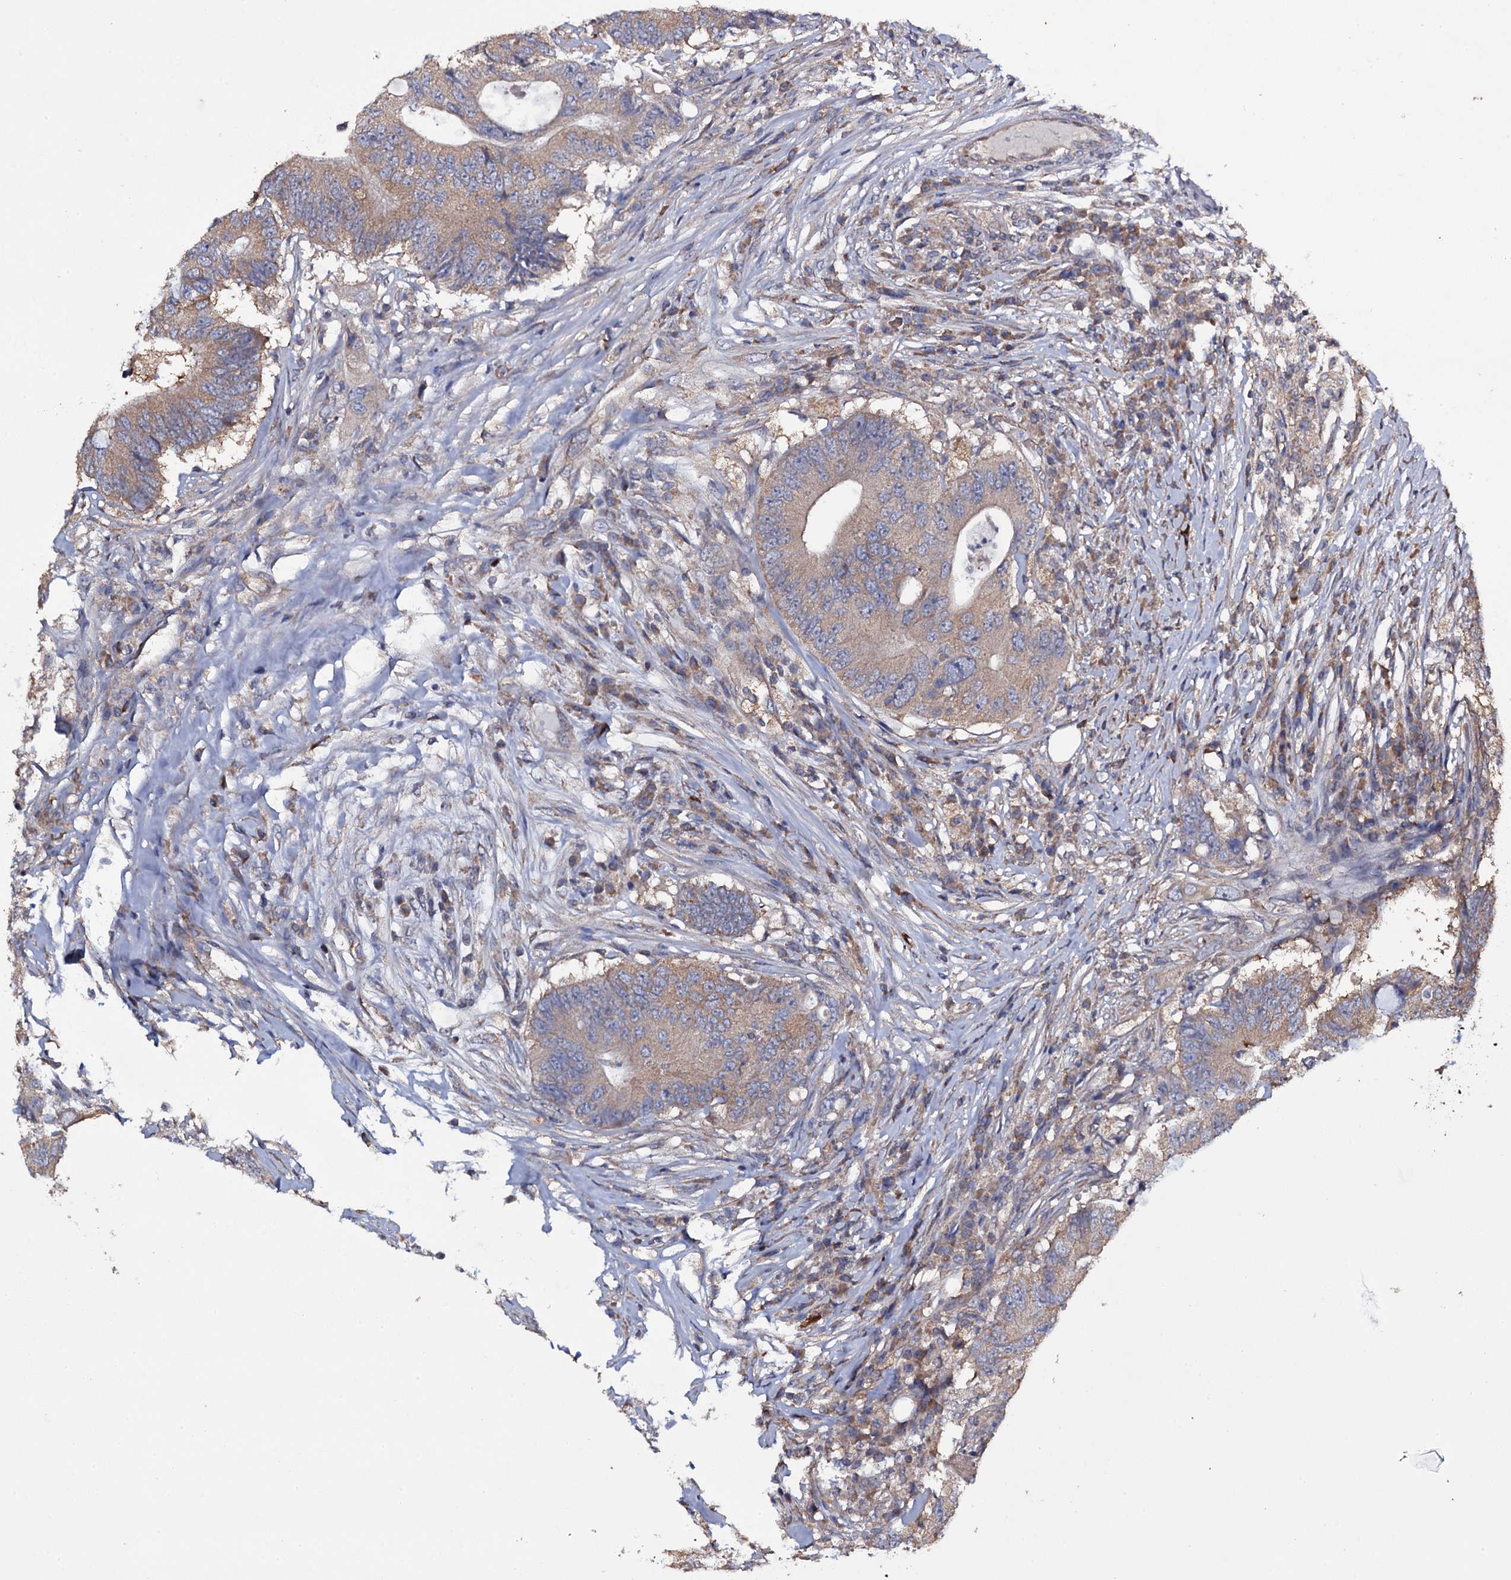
{"staining": {"intensity": "moderate", "quantity": ">75%", "location": "cytoplasmic/membranous"}, "tissue": "colorectal cancer", "cell_type": "Tumor cells", "image_type": "cancer", "snomed": [{"axis": "morphology", "description": "Adenocarcinoma, NOS"}, {"axis": "topography", "description": "Colon"}], "caption": "A brown stain shows moderate cytoplasmic/membranous staining of a protein in human colorectal cancer tumor cells. The staining was performed using DAB (3,3'-diaminobenzidine) to visualize the protein expression in brown, while the nuclei were stained in blue with hematoxylin (Magnification: 20x).", "gene": "TTC23", "patient": {"sex": "male", "age": 71}}